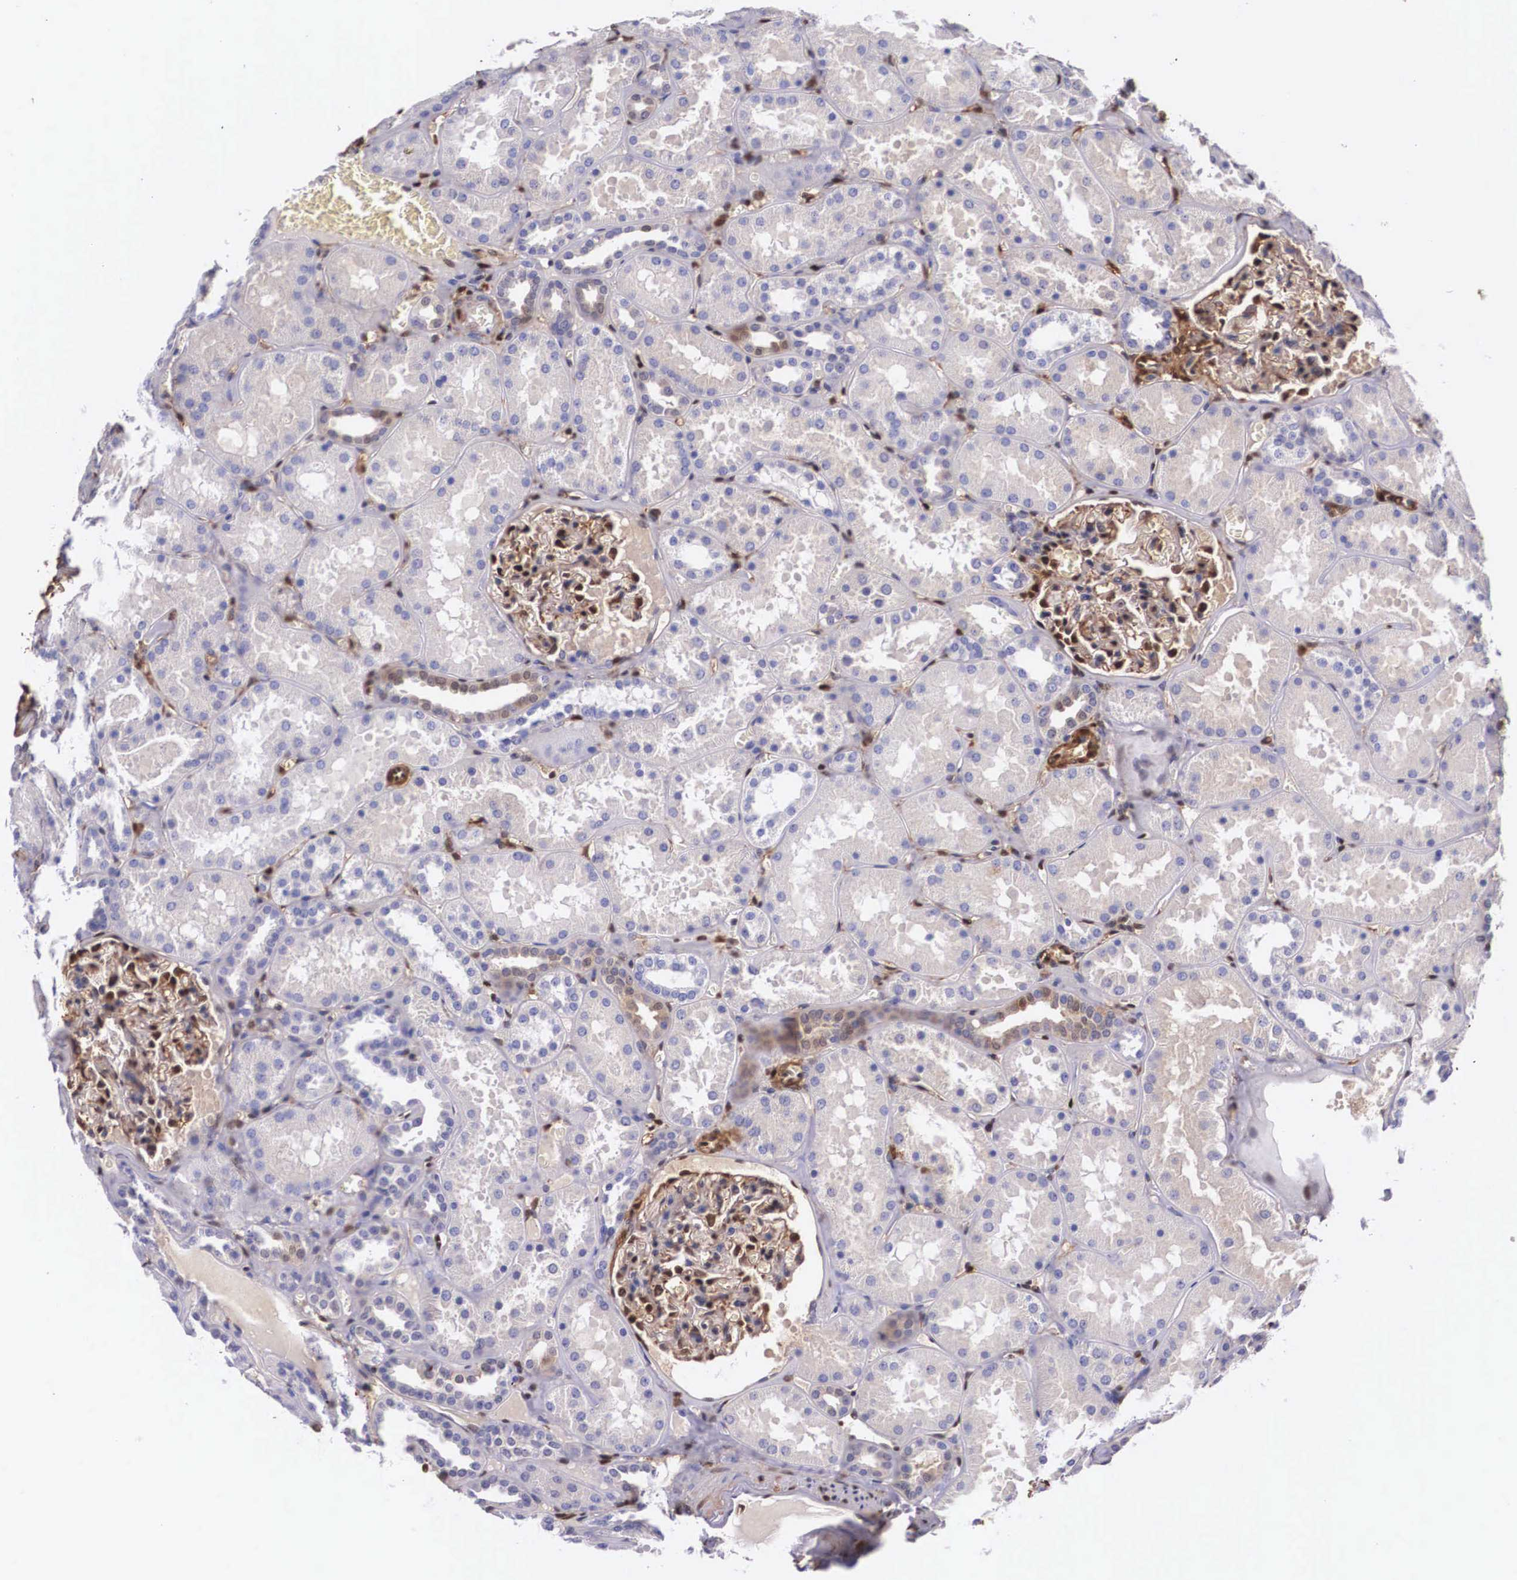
{"staining": {"intensity": "strong", "quantity": "25%-75%", "location": "cytoplasmic/membranous,nuclear"}, "tissue": "kidney", "cell_type": "Cells in glomeruli", "image_type": "normal", "snomed": [{"axis": "morphology", "description": "Normal tissue, NOS"}, {"axis": "topography", "description": "Kidney"}], "caption": "Cells in glomeruli demonstrate high levels of strong cytoplasmic/membranous,nuclear staining in about 25%-75% of cells in normal kidney.", "gene": "LGALS1", "patient": {"sex": "female", "age": 52}}